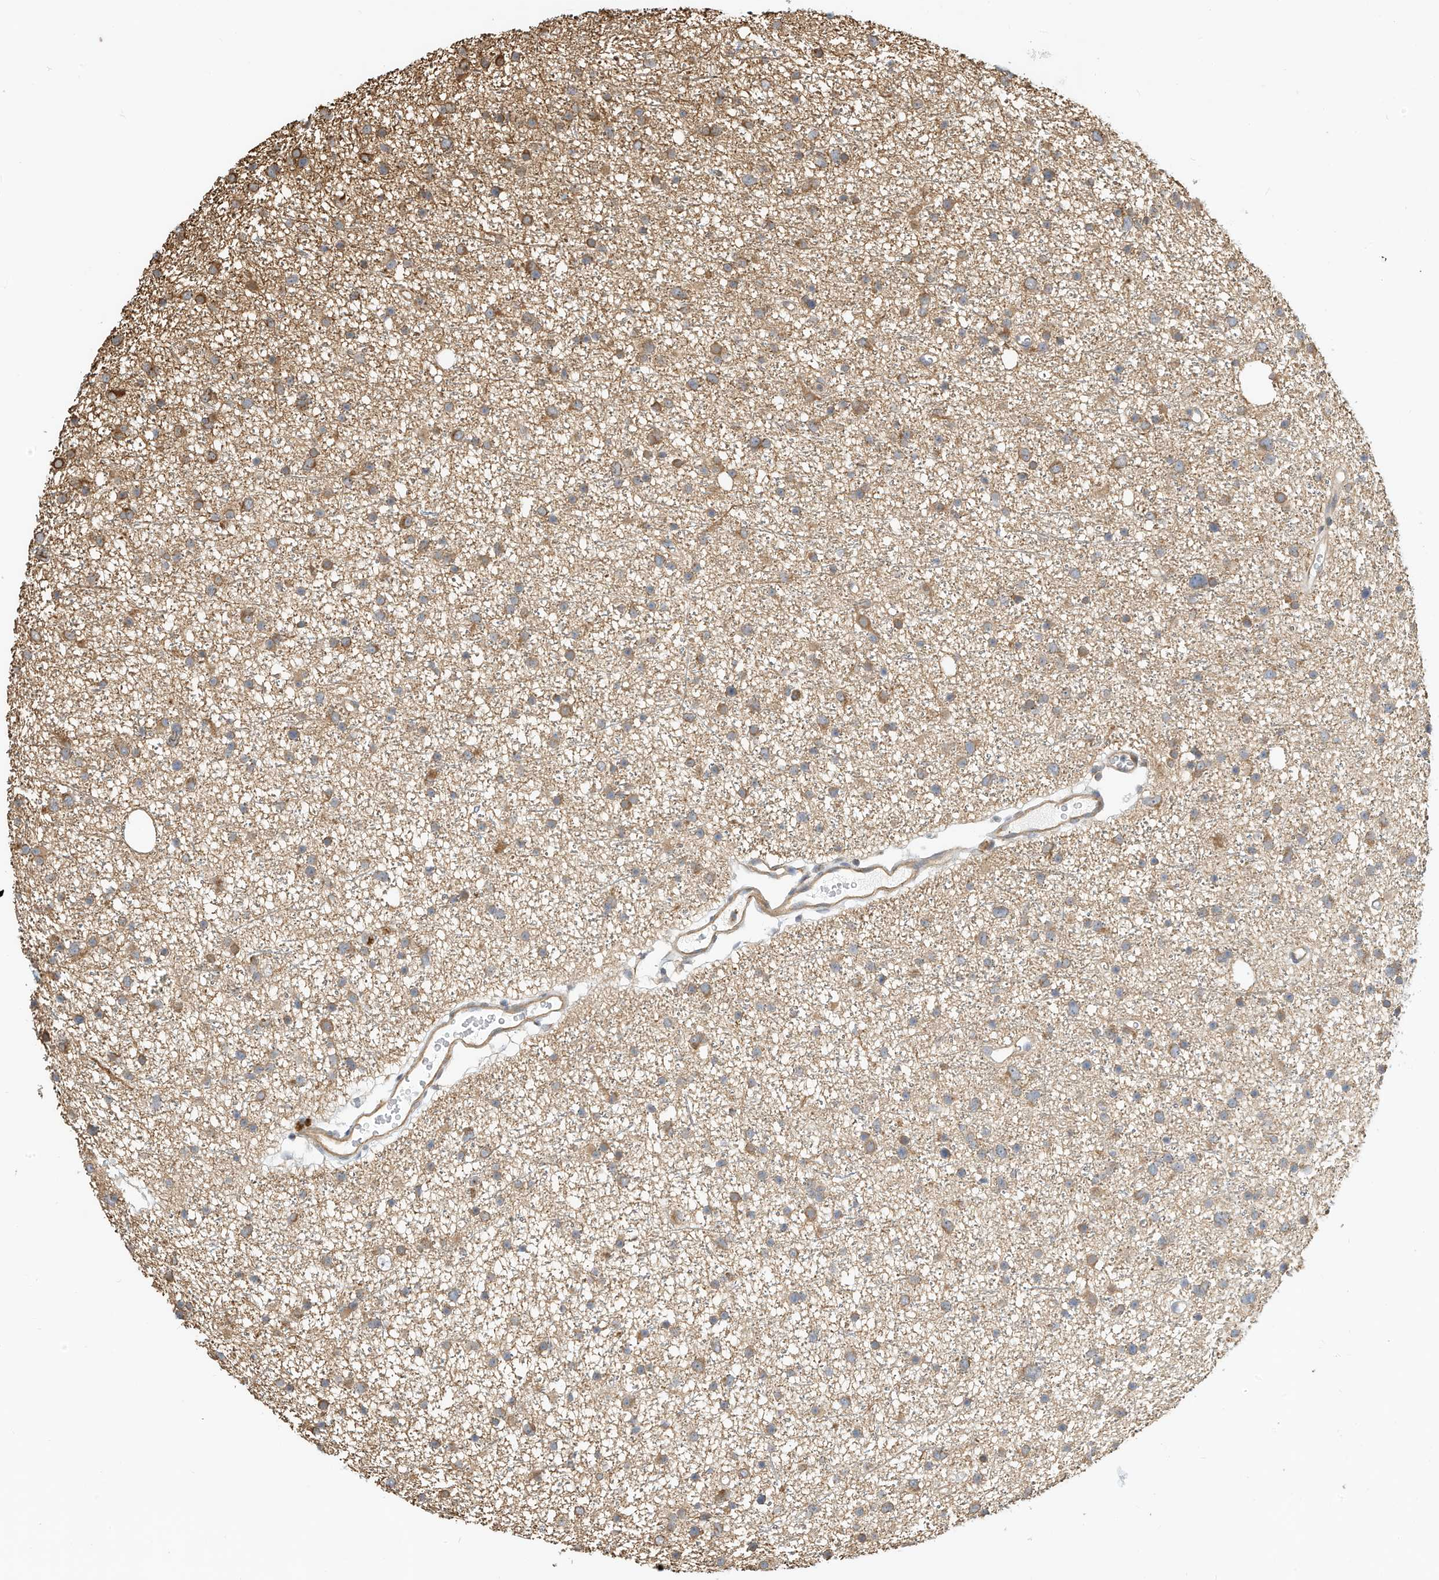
{"staining": {"intensity": "moderate", "quantity": "<25%", "location": "cytoplasmic/membranous"}, "tissue": "glioma", "cell_type": "Tumor cells", "image_type": "cancer", "snomed": [{"axis": "morphology", "description": "Glioma, malignant, Low grade"}, {"axis": "topography", "description": "Cerebral cortex"}], "caption": "DAB (3,3'-diaminobenzidine) immunohistochemical staining of human low-grade glioma (malignant) shows moderate cytoplasmic/membranous protein positivity in approximately <25% of tumor cells.", "gene": "OFD1", "patient": {"sex": "female", "age": 39}}